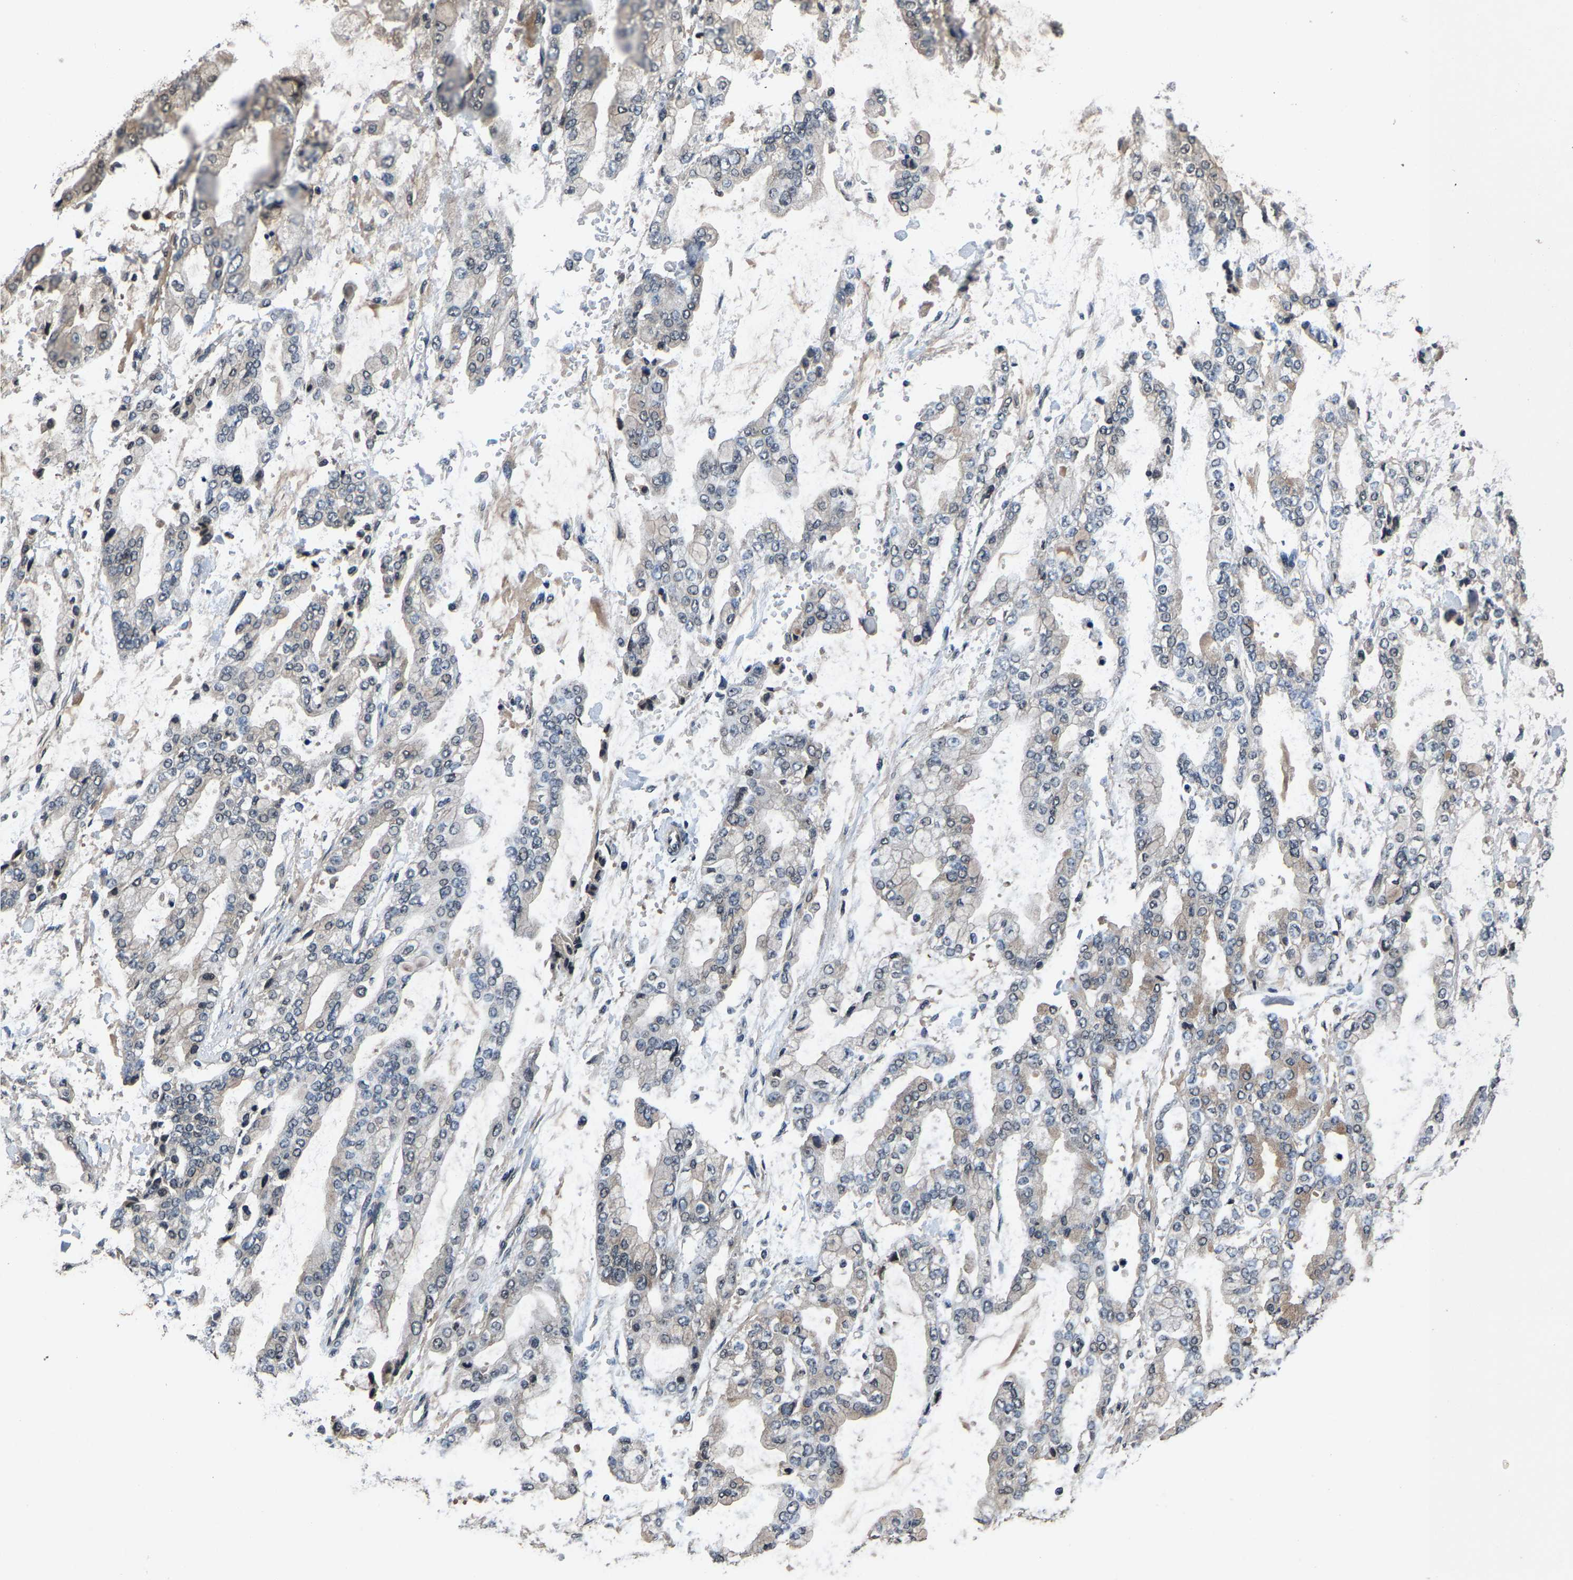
{"staining": {"intensity": "negative", "quantity": "none", "location": "none"}, "tissue": "stomach cancer", "cell_type": "Tumor cells", "image_type": "cancer", "snomed": [{"axis": "morphology", "description": "Normal tissue, NOS"}, {"axis": "morphology", "description": "Adenocarcinoma, NOS"}, {"axis": "topography", "description": "Stomach, upper"}, {"axis": "topography", "description": "Stomach"}], "caption": "Immunohistochemistry micrograph of stomach adenocarcinoma stained for a protein (brown), which displays no expression in tumor cells.", "gene": "HUWE1", "patient": {"sex": "male", "age": 76}}